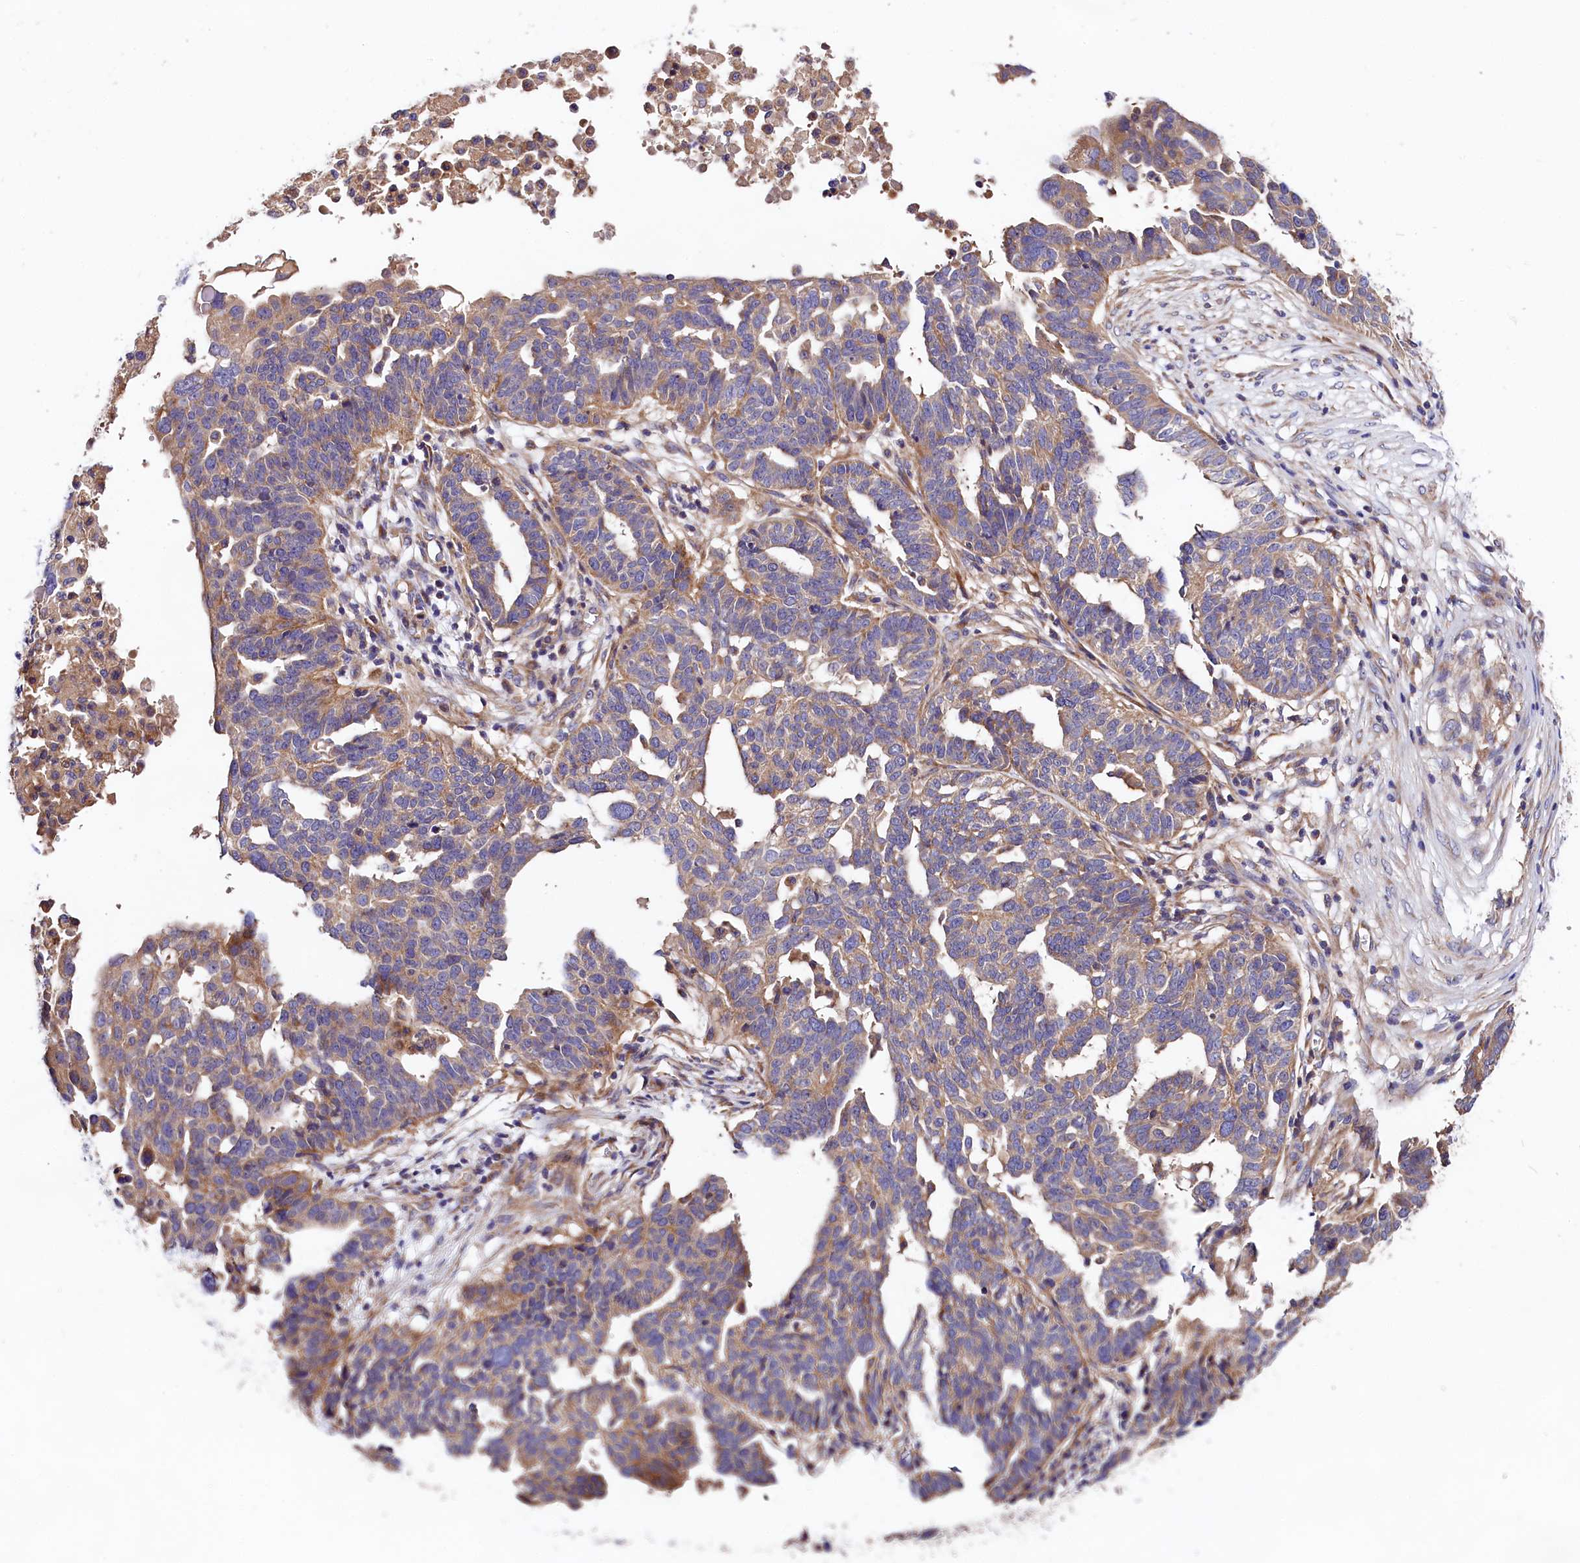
{"staining": {"intensity": "moderate", "quantity": "<25%", "location": "cytoplasmic/membranous"}, "tissue": "ovarian cancer", "cell_type": "Tumor cells", "image_type": "cancer", "snomed": [{"axis": "morphology", "description": "Cystadenocarcinoma, serous, NOS"}, {"axis": "topography", "description": "Ovary"}], "caption": "The histopathology image demonstrates staining of ovarian cancer, revealing moderate cytoplasmic/membranous protein staining (brown color) within tumor cells. (DAB IHC with brightfield microscopy, high magnification).", "gene": "SPG11", "patient": {"sex": "female", "age": 59}}